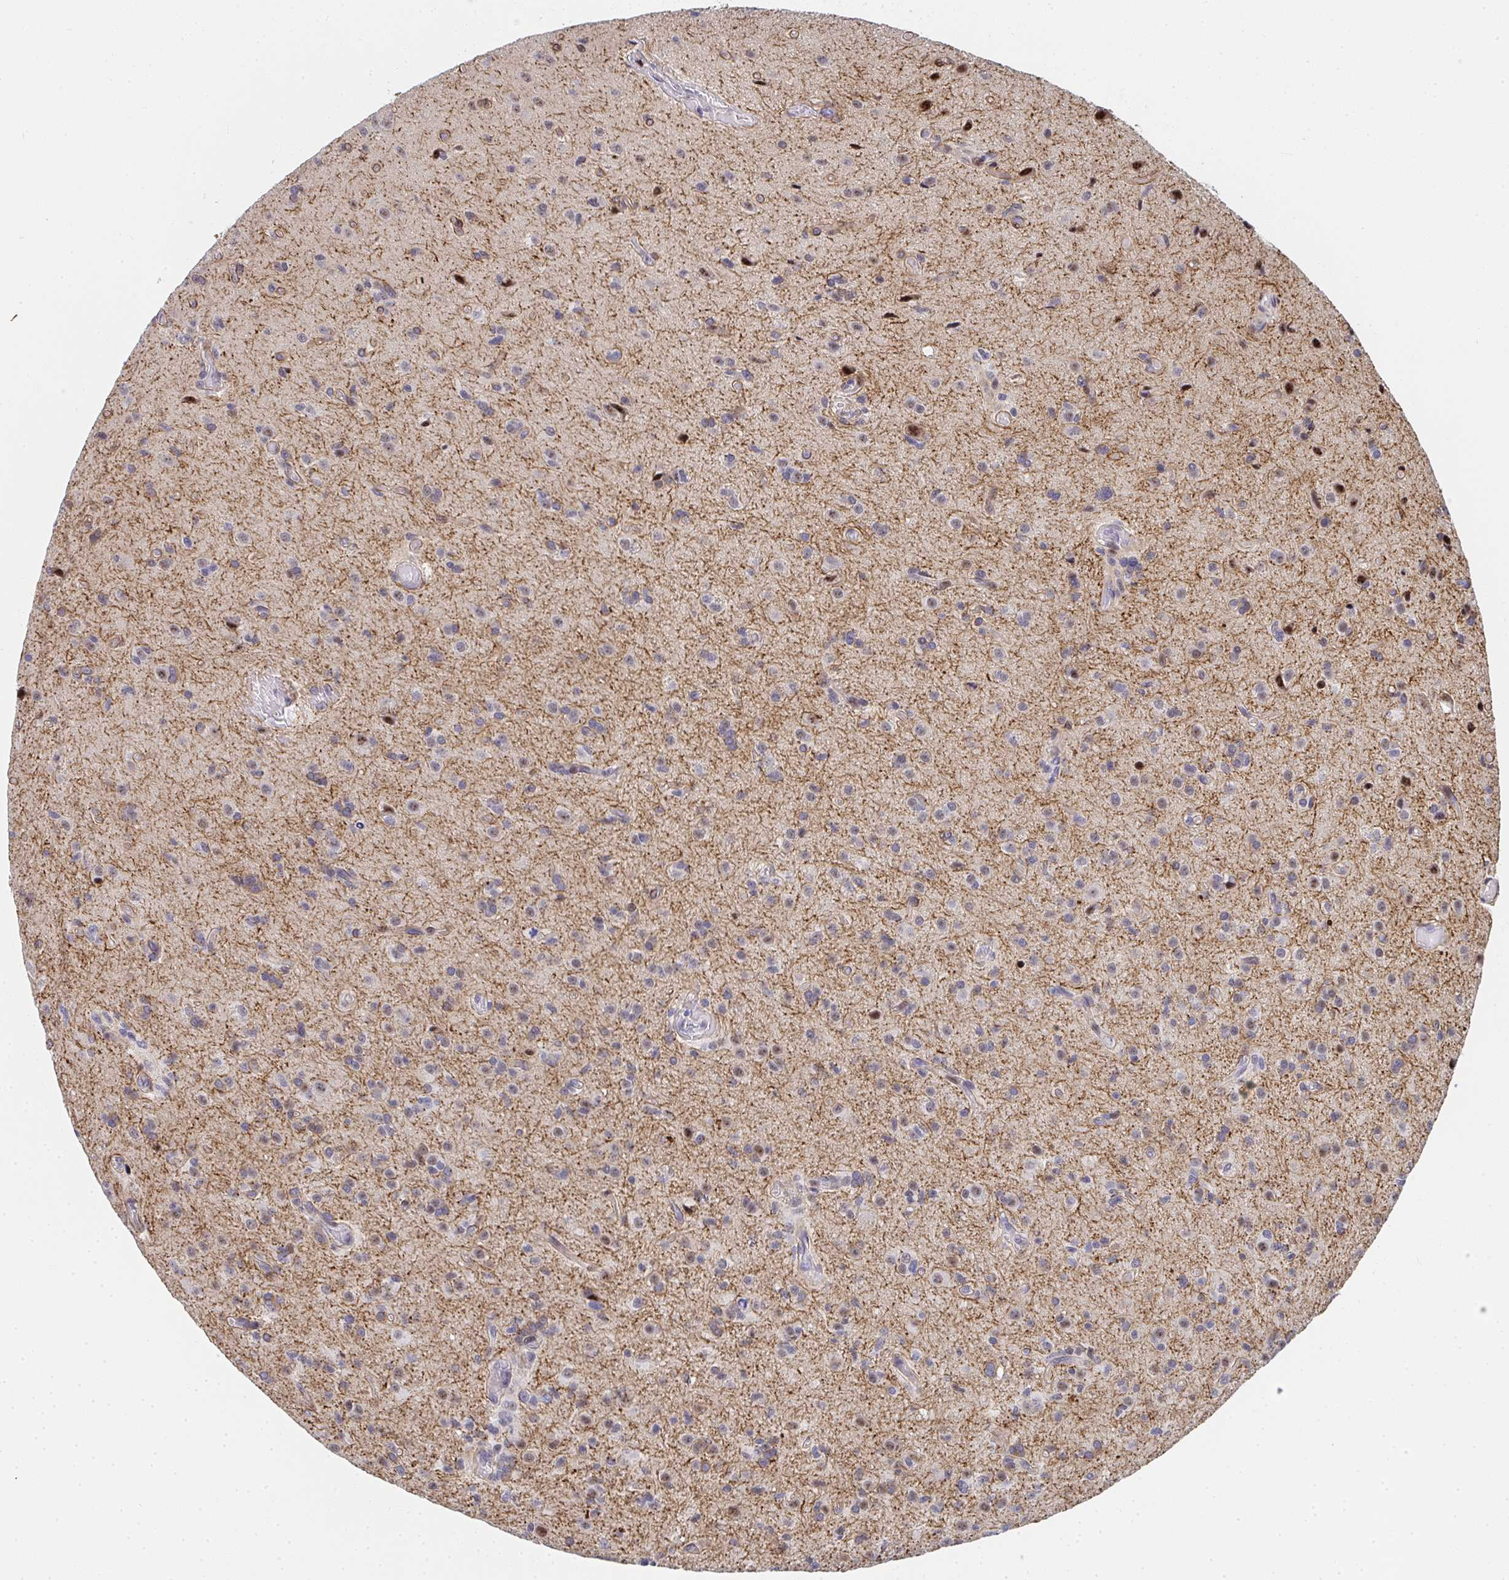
{"staining": {"intensity": "moderate", "quantity": "25%-75%", "location": "nuclear"}, "tissue": "glioma", "cell_type": "Tumor cells", "image_type": "cancer", "snomed": [{"axis": "morphology", "description": "Glioma, malignant, High grade"}, {"axis": "topography", "description": "Brain"}], "caption": "The immunohistochemical stain shows moderate nuclear expression in tumor cells of glioma tissue. (Stains: DAB (3,3'-diaminobenzidine) in brown, nuclei in blue, Microscopy: brightfield microscopy at high magnification).", "gene": "ZIC3", "patient": {"sex": "male", "age": 55}}